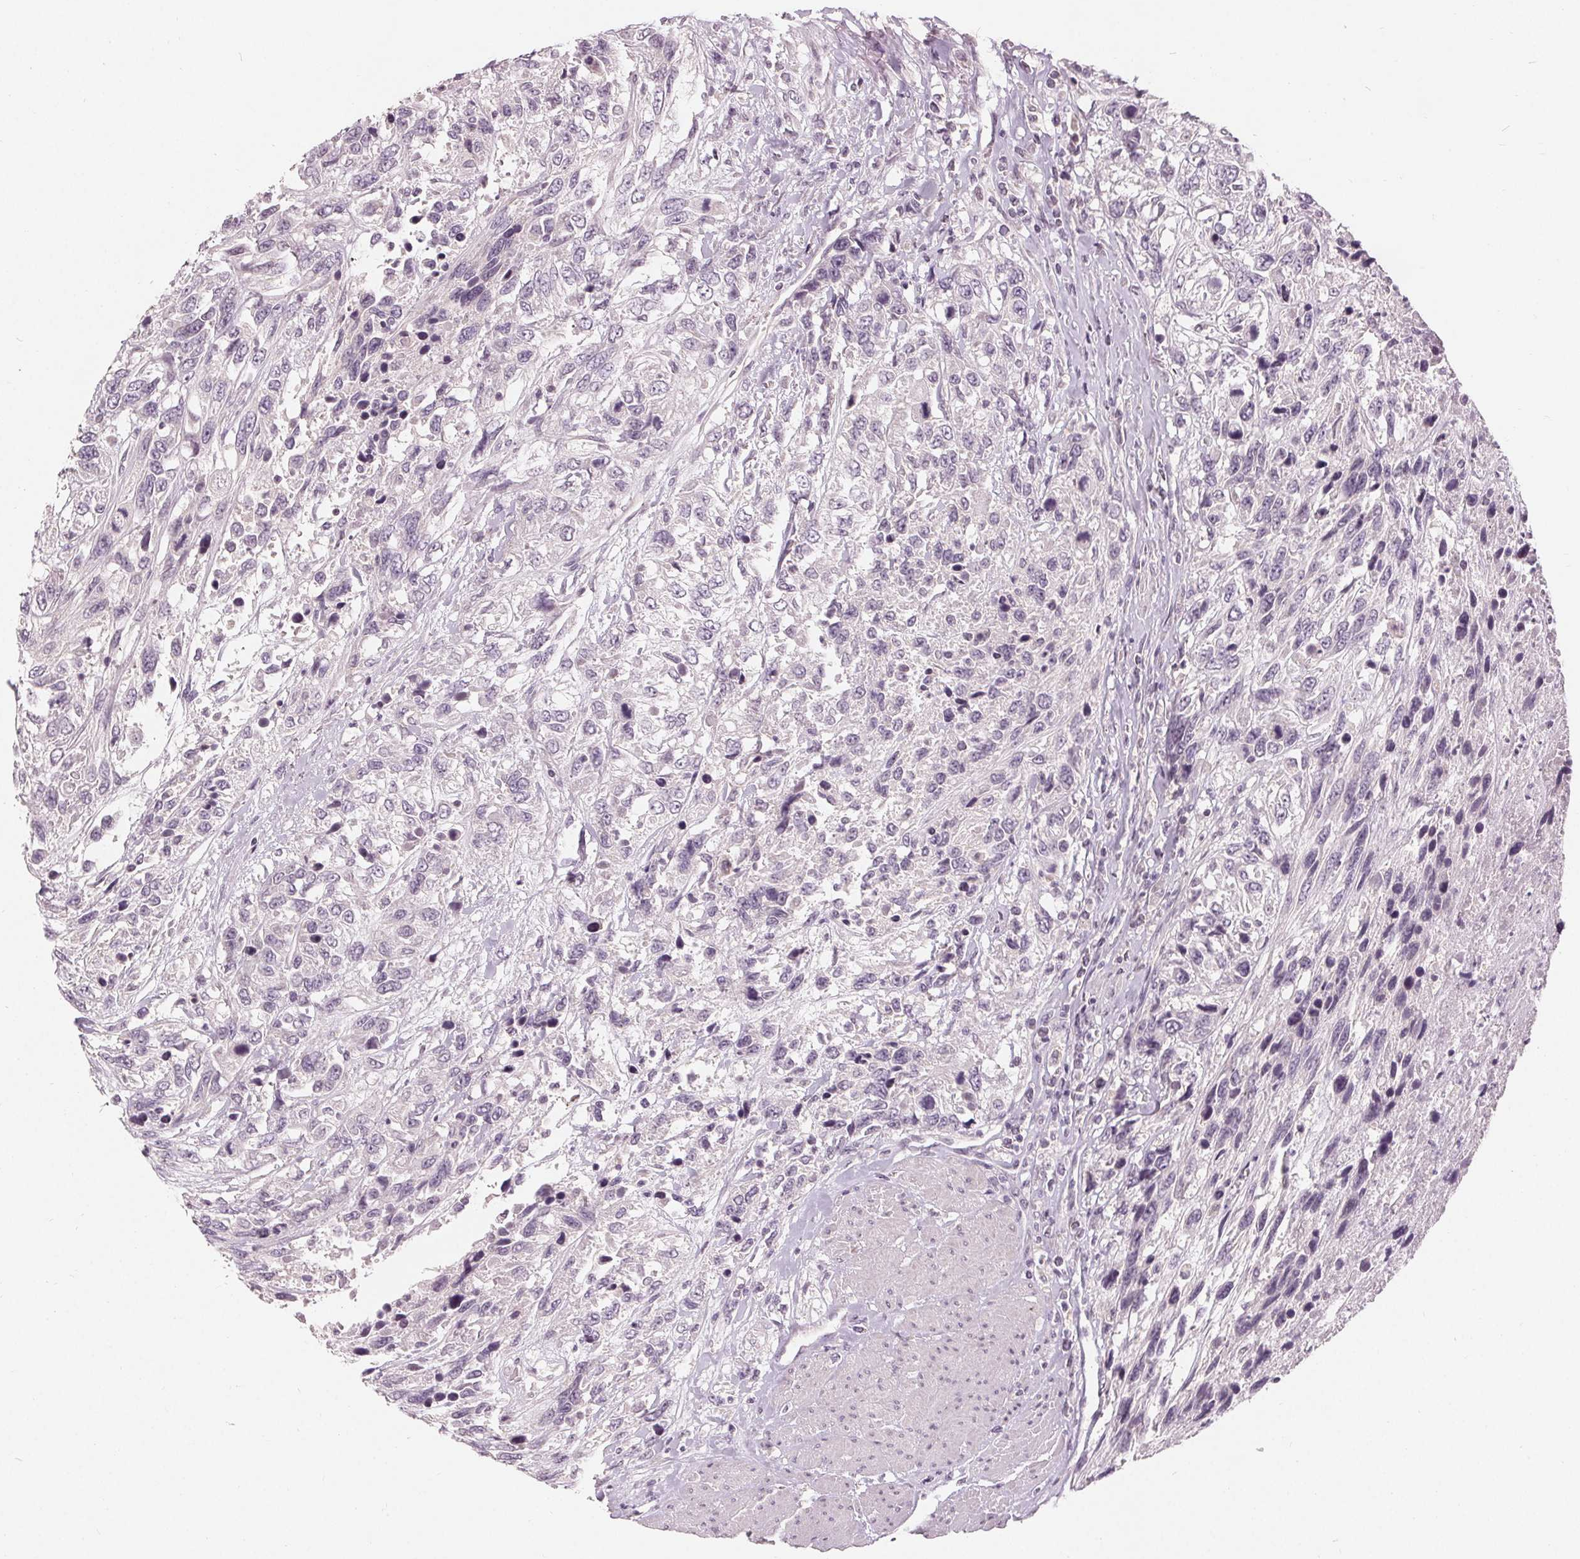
{"staining": {"intensity": "negative", "quantity": "none", "location": "none"}, "tissue": "urothelial cancer", "cell_type": "Tumor cells", "image_type": "cancer", "snomed": [{"axis": "morphology", "description": "Urothelial carcinoma, High grade"}, {"axis": "topography", "description": "Urinary bladder"}], "caption": "This is an immunohistochemistry photomicrograph of human urothelial cancer. There is no positivity in tumor cells.", "gene": "TRIM60", "patient": {"sex": "female", "age": 70}}